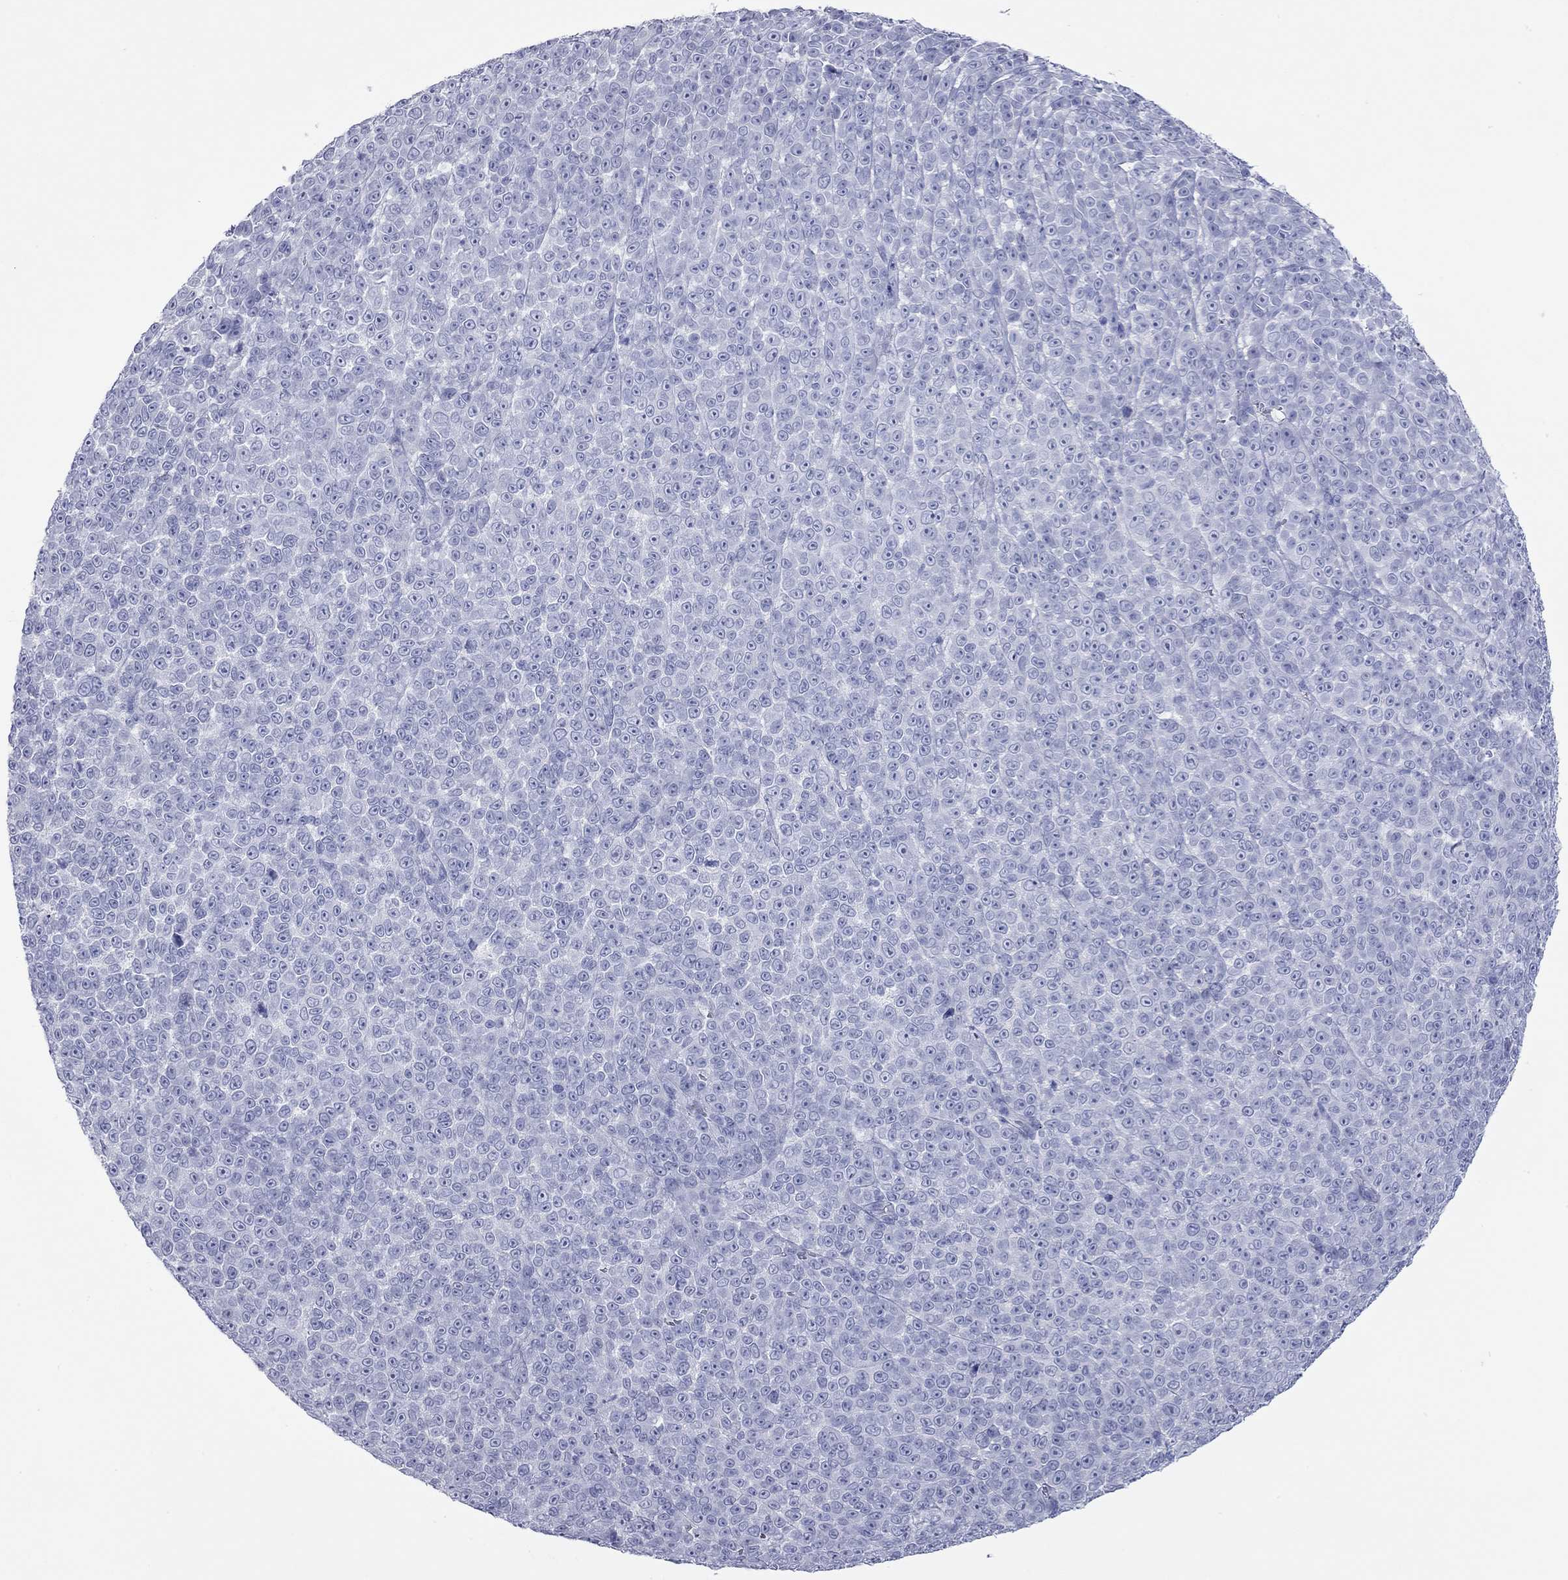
{"staining": {"intensity": "negative", "quantity": "none", "location": "none"}, "tissue": "melanoma", "cell_type": "Tumor cells", "image_type": "cancer", "snomed": [{"axis": "morphology", "description": "Malignant melanoma, NOS"}, {"axis": "topography", "description": "Skin"}], "caption": "This is an immunohistochemistry (IHC) histopathology image of melanoma. There is no staining in tumor cells.", "gene": "ACTL7B", "patient": {"sex": "female", "age": 95}}